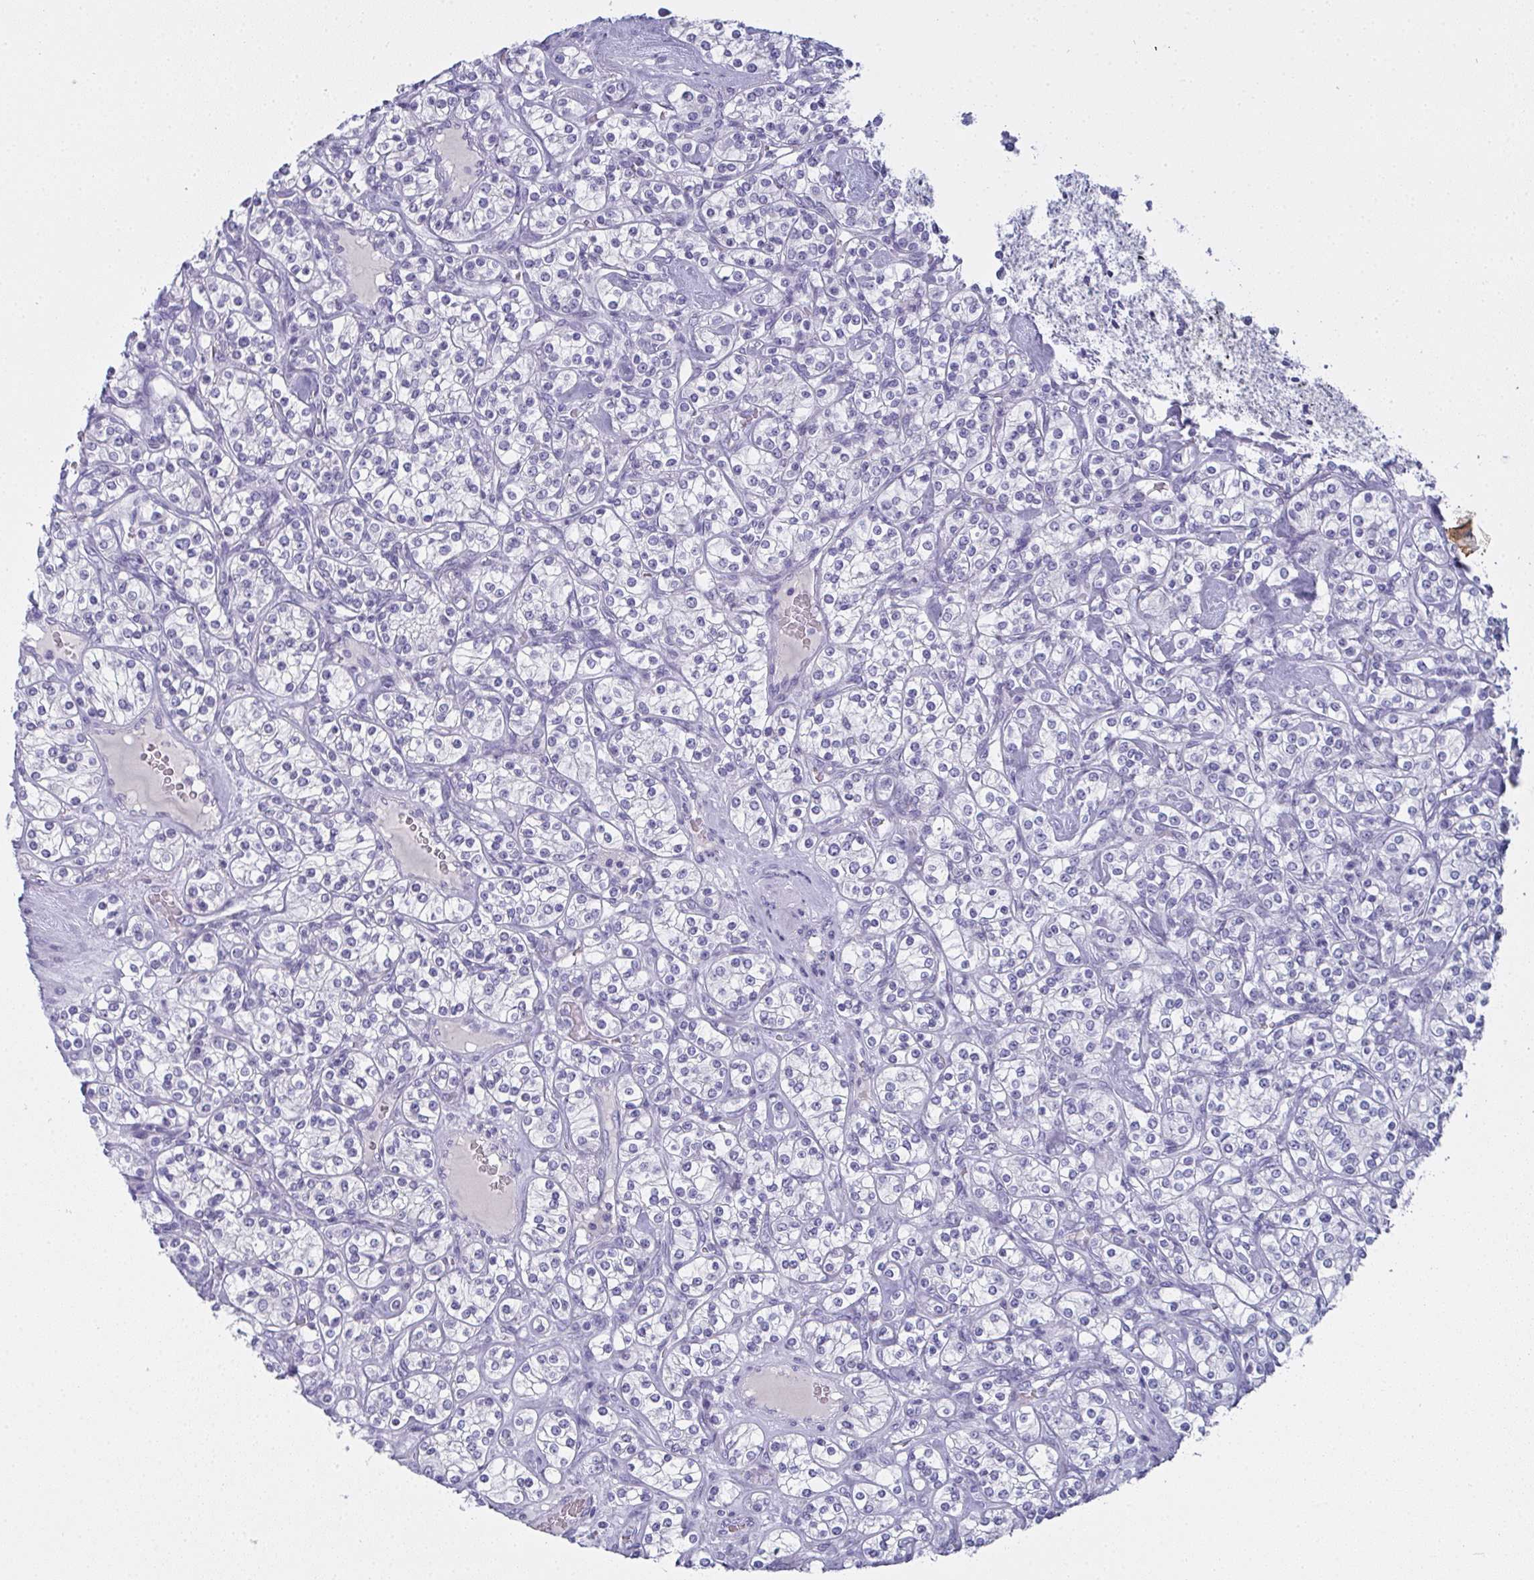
{"staining": {"intensity": "negative", "quantity": "none", "location": "none"}, "tissue": "renal cancer", "cell_type": "Tumor cells", "image_type": "cancer", "snomed": [{"axis": "morphology", "description": "Adenocarcinoma, NOS"}, {"axis": "topography", "description": "Kidney"}], "caption": "Renal adenocarcinoma was stained to show a protein in brown. There is no significant positivity in tumor cells.", "gene": "SLC36A2", "patient": {"sex": "male", "age": 77}}